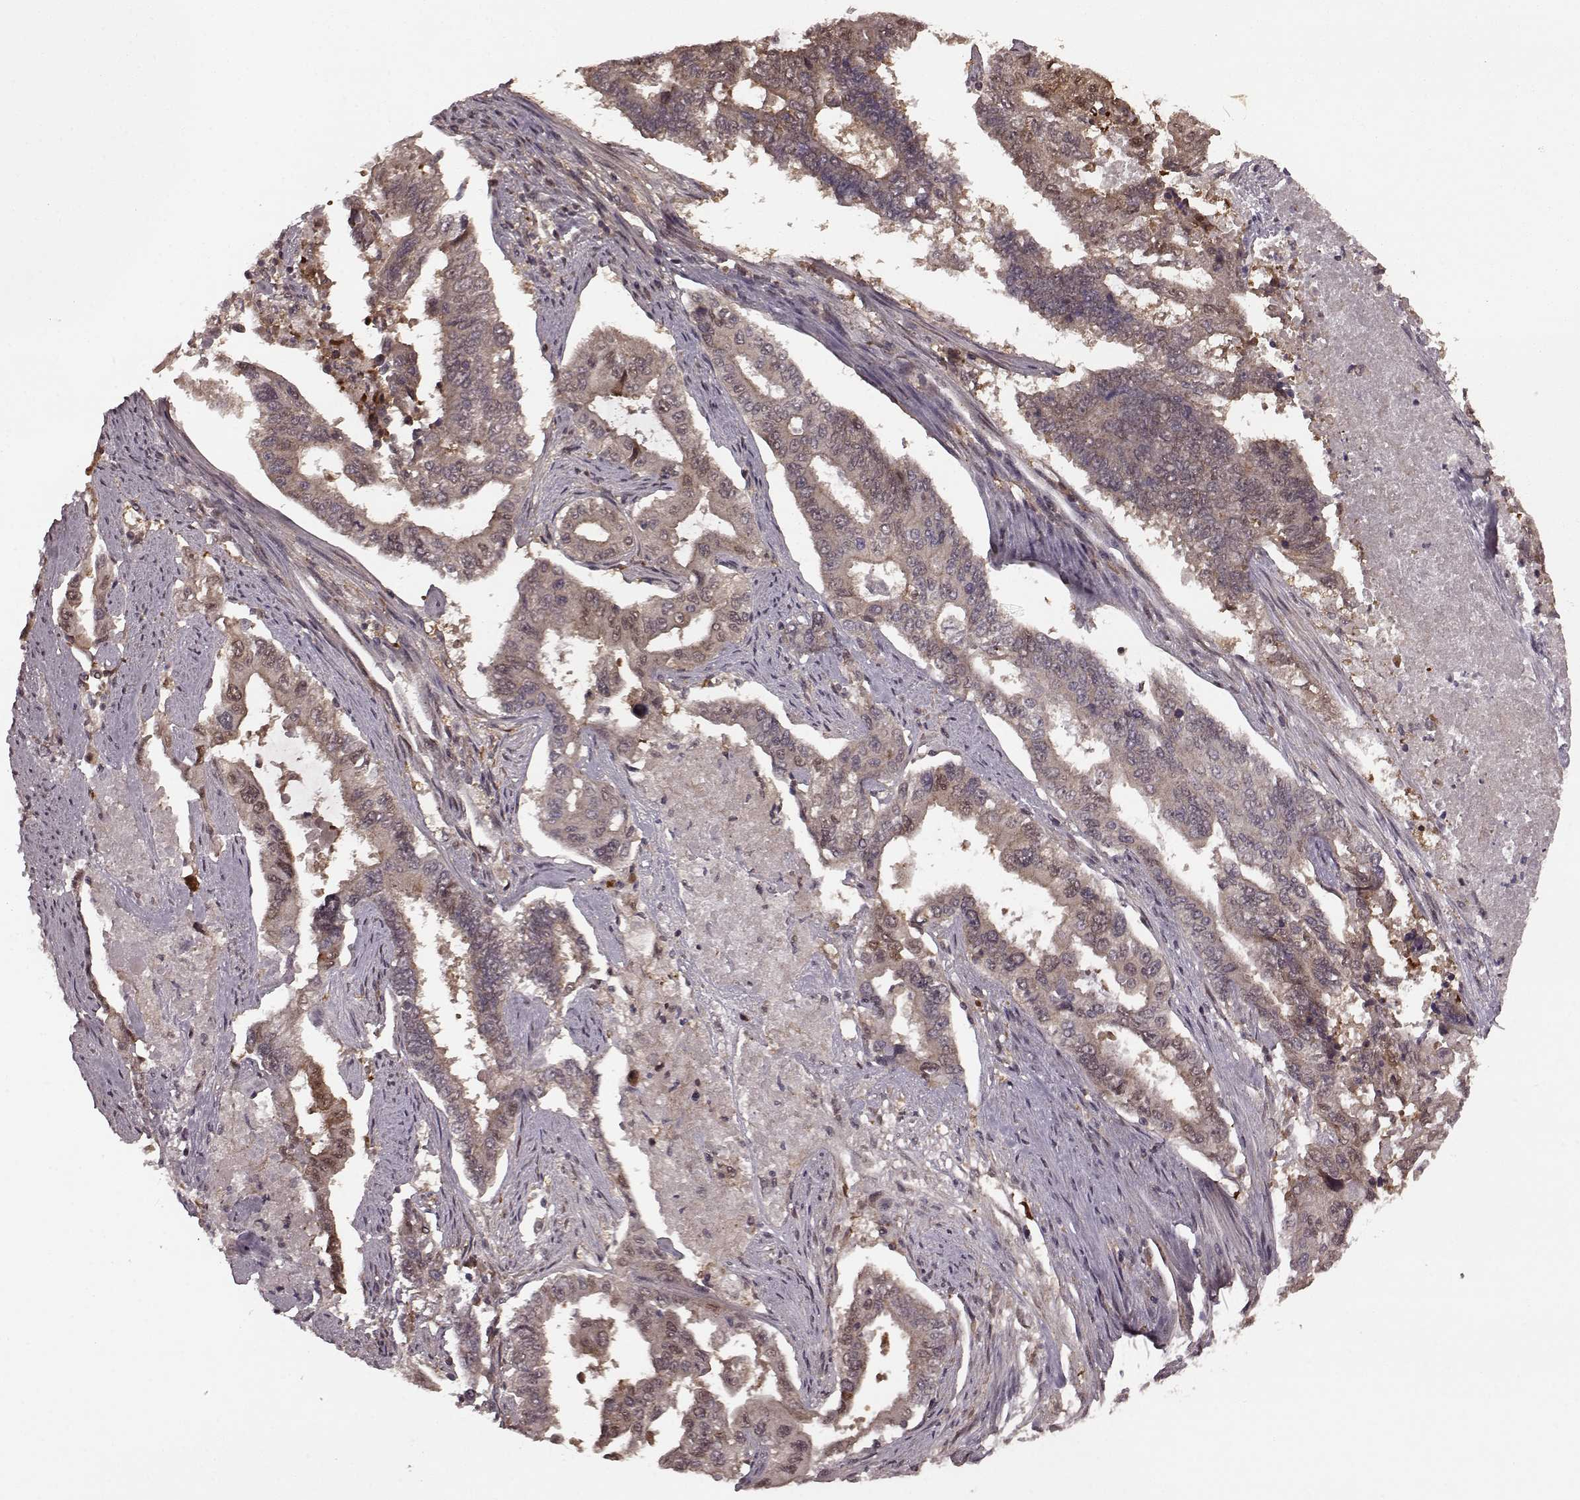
{"staining": {"intensity": "weak", "quantity": "<25%", "location": "cytoplasmic/membranous"}, "tissue": "endometrial cancer", "cell_type": "Tumor cells", "image_type": "cancer", "snomed": [{"axis": "morphology", "description": "Adenocarcinoma, NOS"}, {"axis": "topography", "description": "Uterus"}], "caption": "Immunohistochemical staining of human adenocarcinoma (endometrial) shows no significant positivity in tumor cells. (Stains: DAB immunohistochemistry with hematoxylin counter stain, Microscopy: brightfield microscopy at high magnification).", "gene": "GSS", "patient": {"sex": "female", "age": 59}}